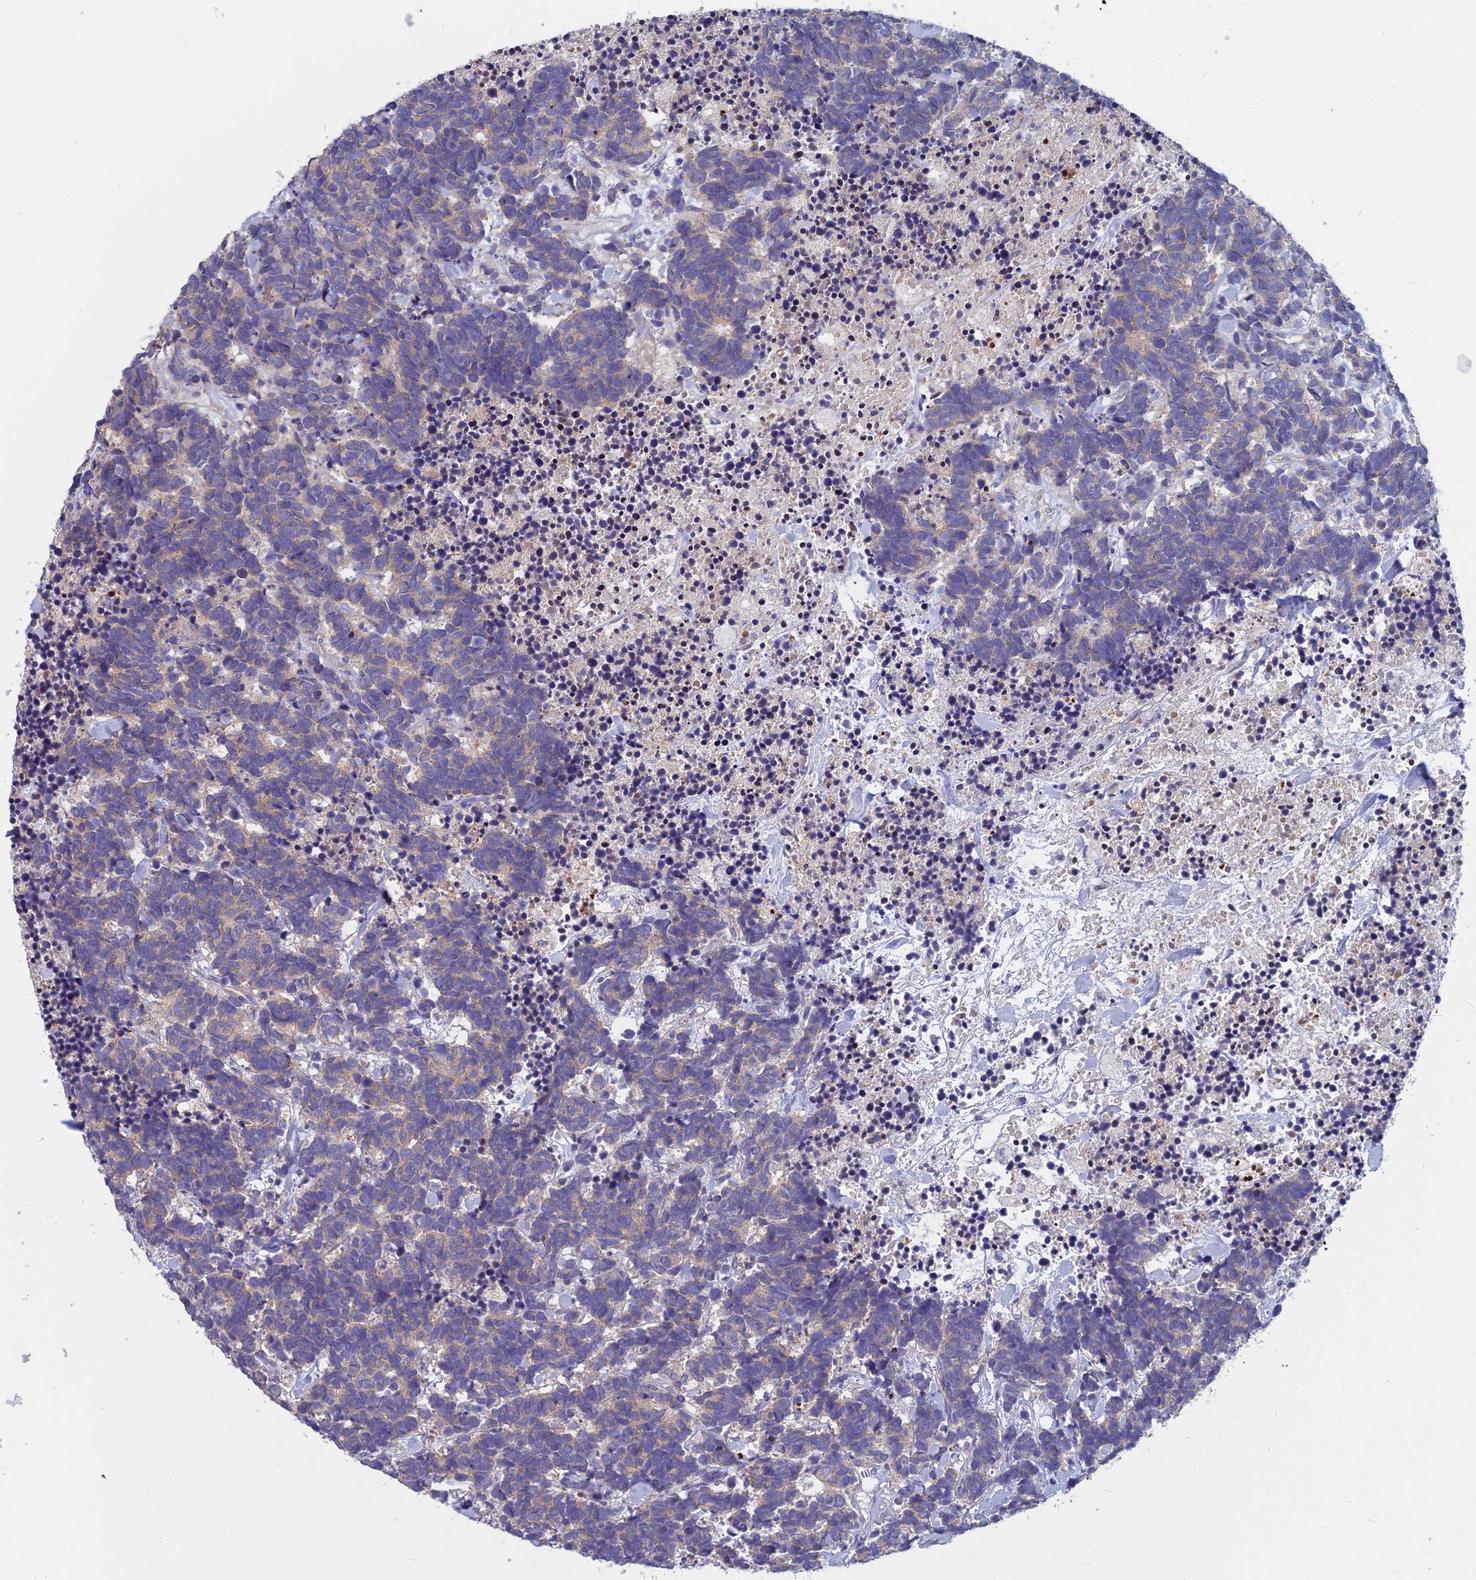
{"staining": {"intensity": "weak", "quantity": "<25%", "location": "cytoplasmic/membranous"}, "tissue": "carcinoid", "cell_type": "Tumor cells", "image_type": "cancer", "snomed": [{"axis": "morphology", "description": "Carcinoma, NOS"}, {"axis": "morphology", "description": "Carcinoid, malignant, NOS"}, {"axis": "topography", "description": "Prostate"}], "caption": "This is an IHC histopathology image of carcinoid. There is no expression in tumor cells.", "gene": "COX20", "patient": {"sex": "male", "age": 57}}